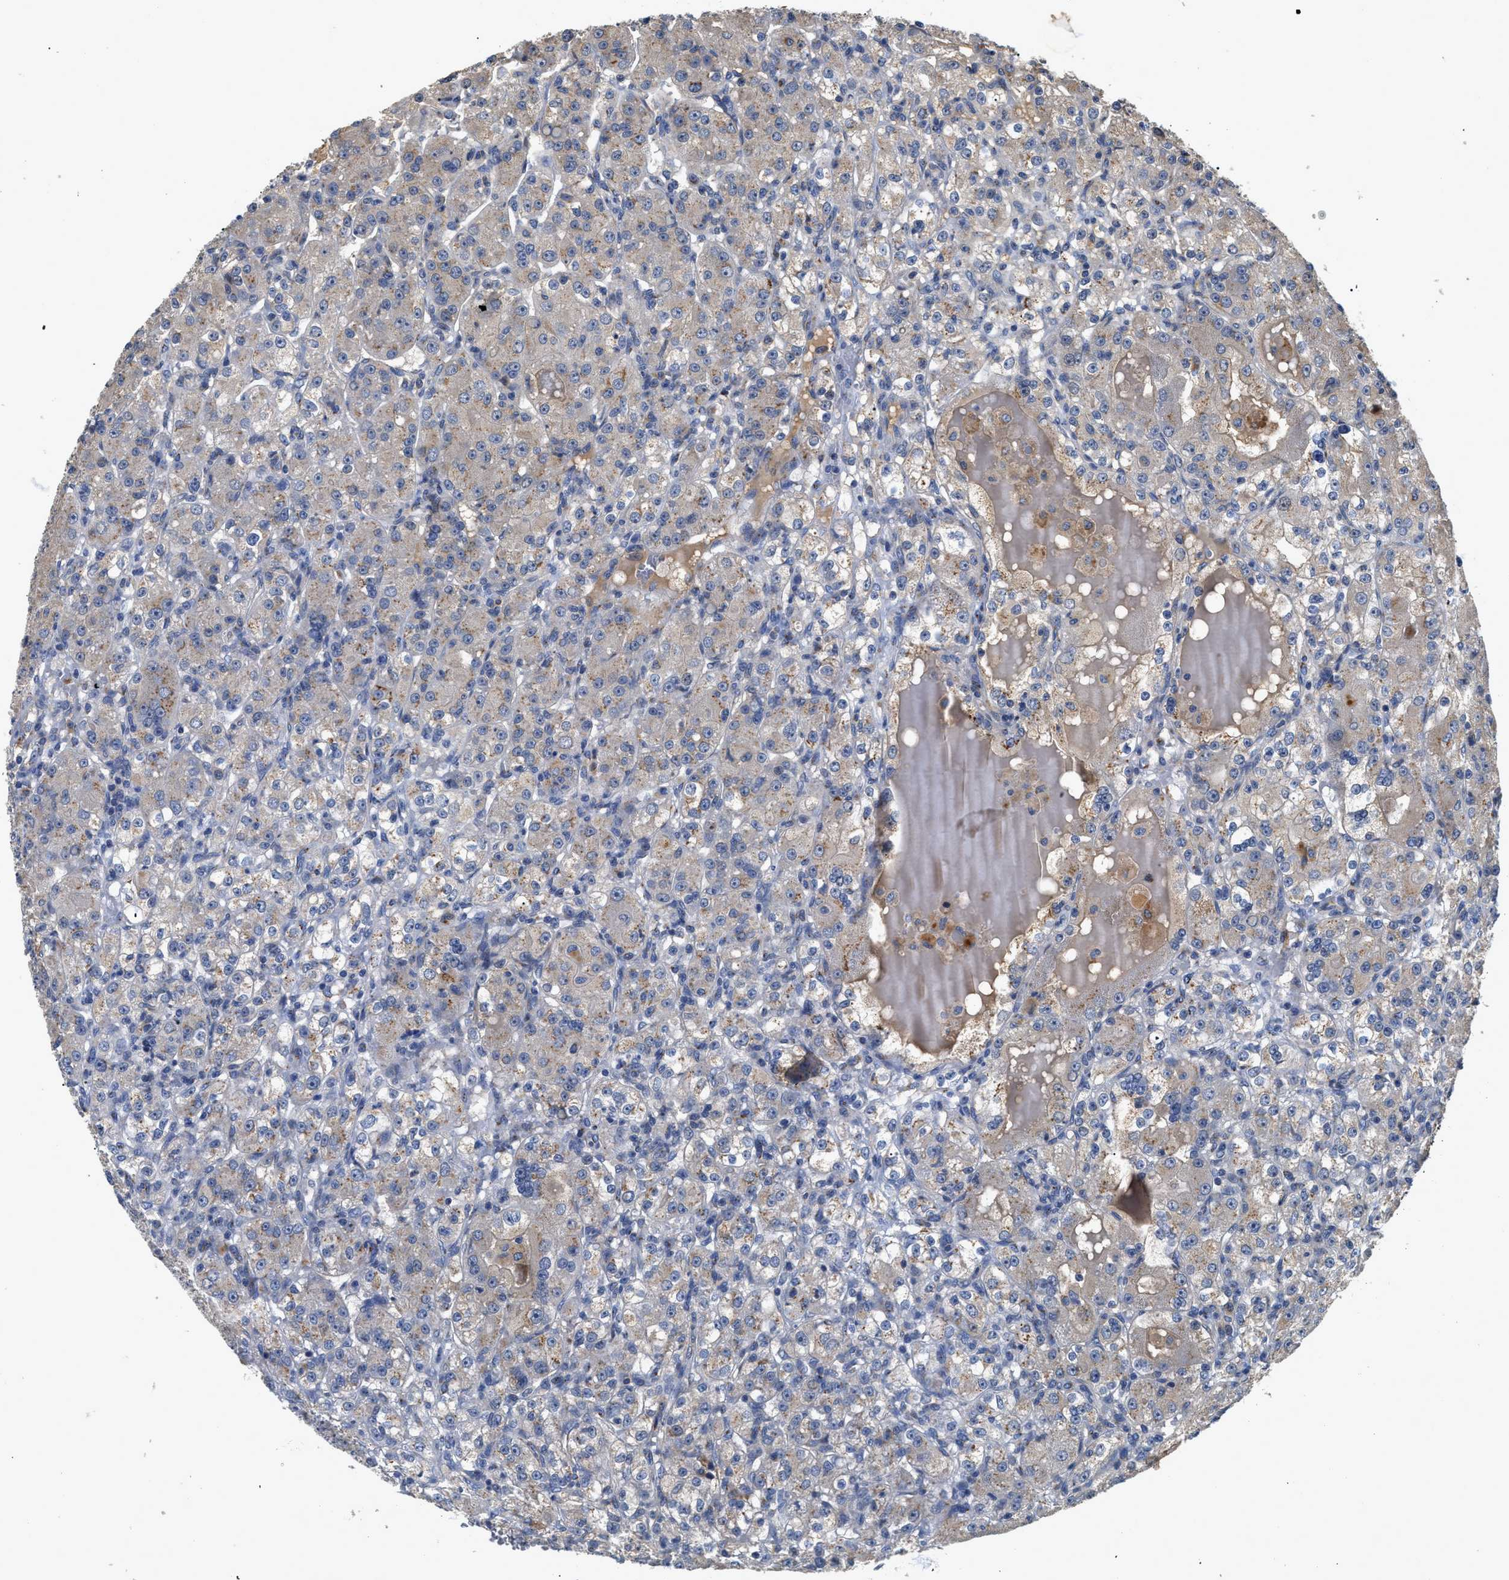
{"staining": {"intensity": "weak", "quantity": "25%-75%", "location": "cytoplasmic/membranous"}, "tissue": "renal cancer", "cell_type": "Tumor cells", "image_type": "cancer", "snomed": [{"axis": "morphology", "description": "Normal tissue, NOS"}, {"axis": "morphology", "description": "Adenocarcinoma, NOS"}, {"axis": "topography", "description": "Kidney"}], "caption": "The photomicrograph displays a brown stain indicating the presence of a protein in the cytoplasmic/membranous of tumor cells in renal cancer (adenocarcinoma).", "gene": "SIK2", "patient": {"sex": "male", "age": 61}}